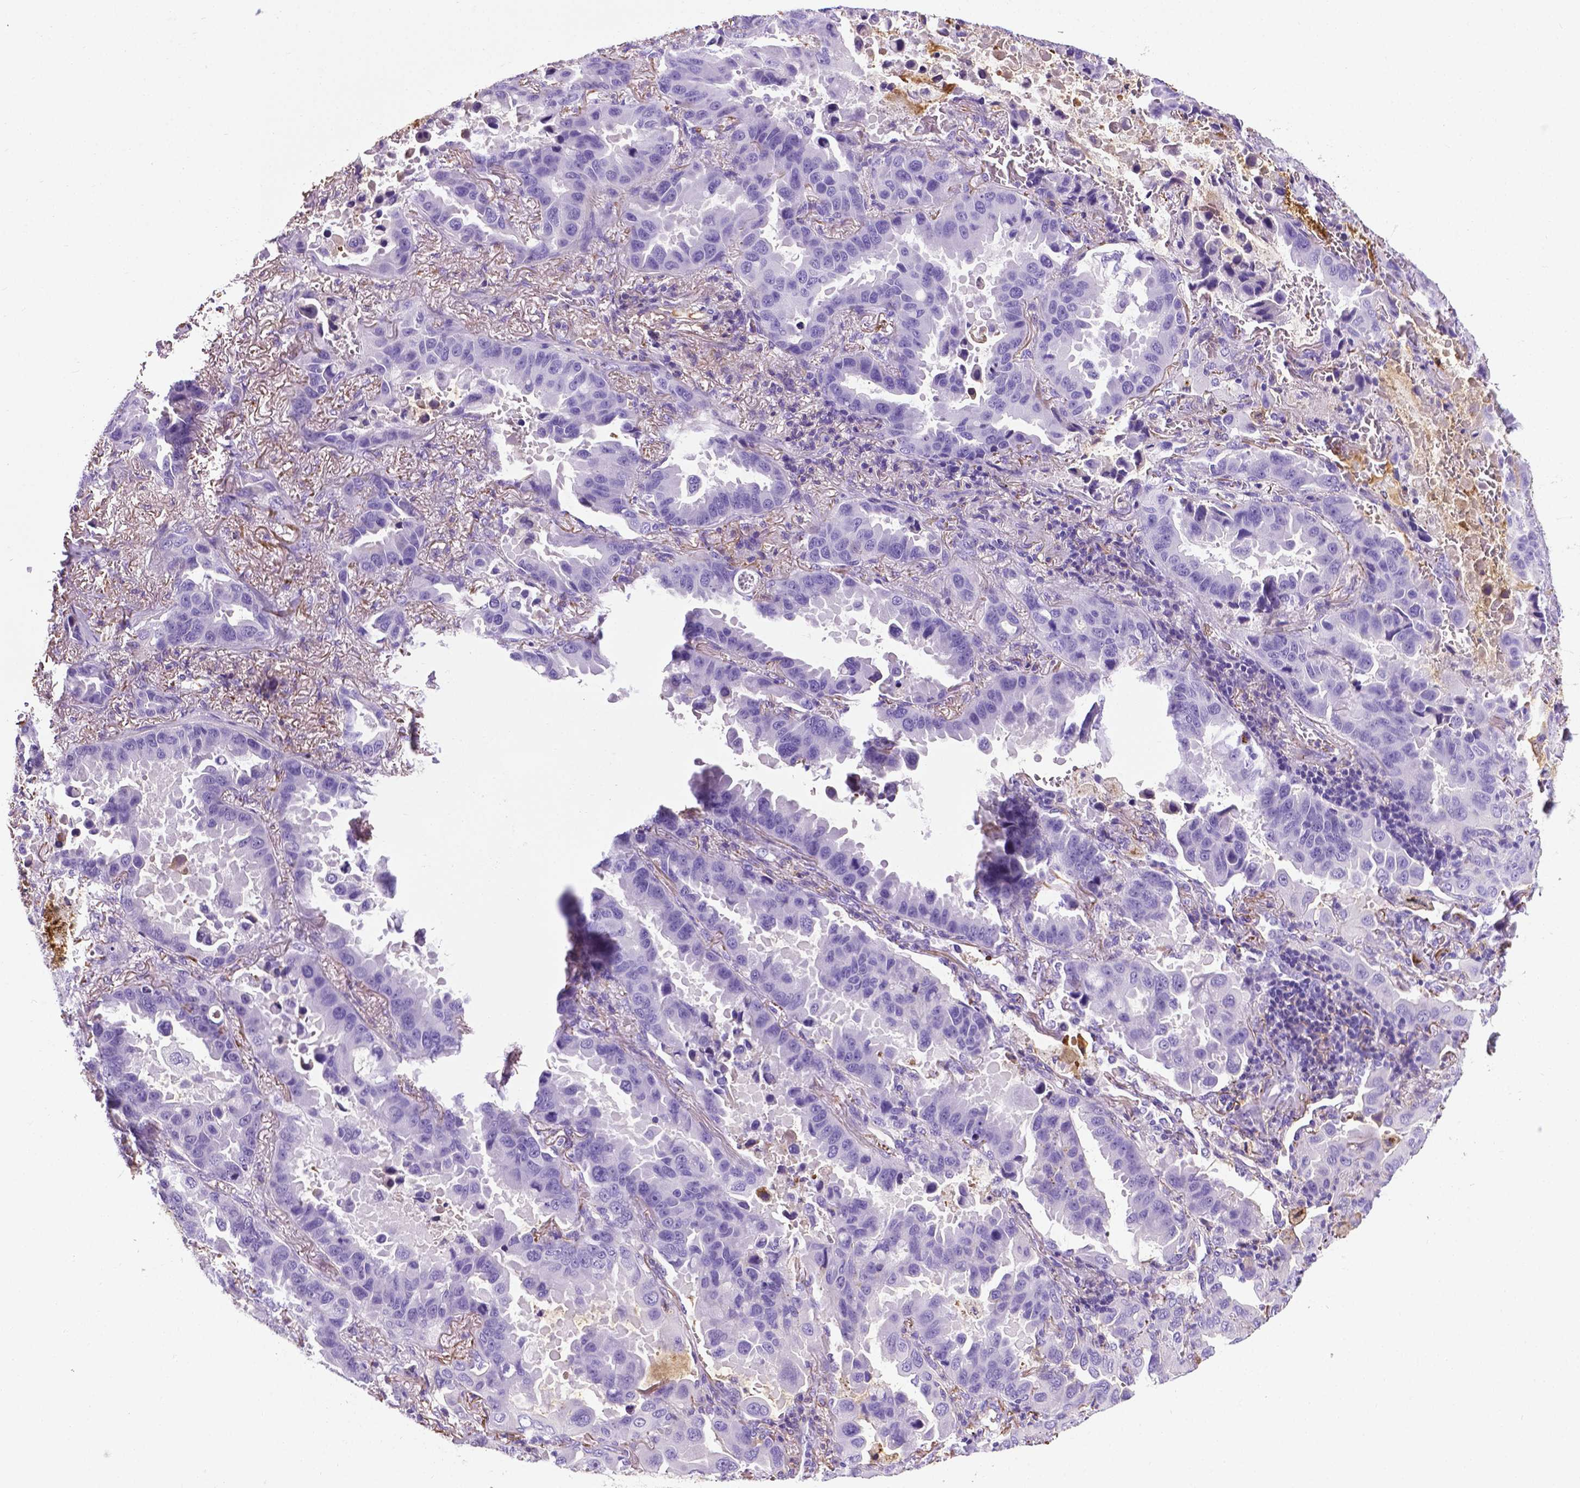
{"staining": {"intensity": "negative", "quantity": "none", "location": "none"}, "tissue": "lung cancer", "cell_type": "Tumor cells", "image_type": "cancer", "snomed": [{"axis": "morphology", "description": "Adenocarcinoma, NOS"}, {"axis": "topography", "description": "Lung"}], "caption": "Immunohistochemistry photomicrograph of neoplastic tissue: lung cancer (adenocarcinoma) stained with DAB displays no significant protein positivity in tumor cells.", "gene": "APOE", "patient": {"sex": "male", "age": 64}}